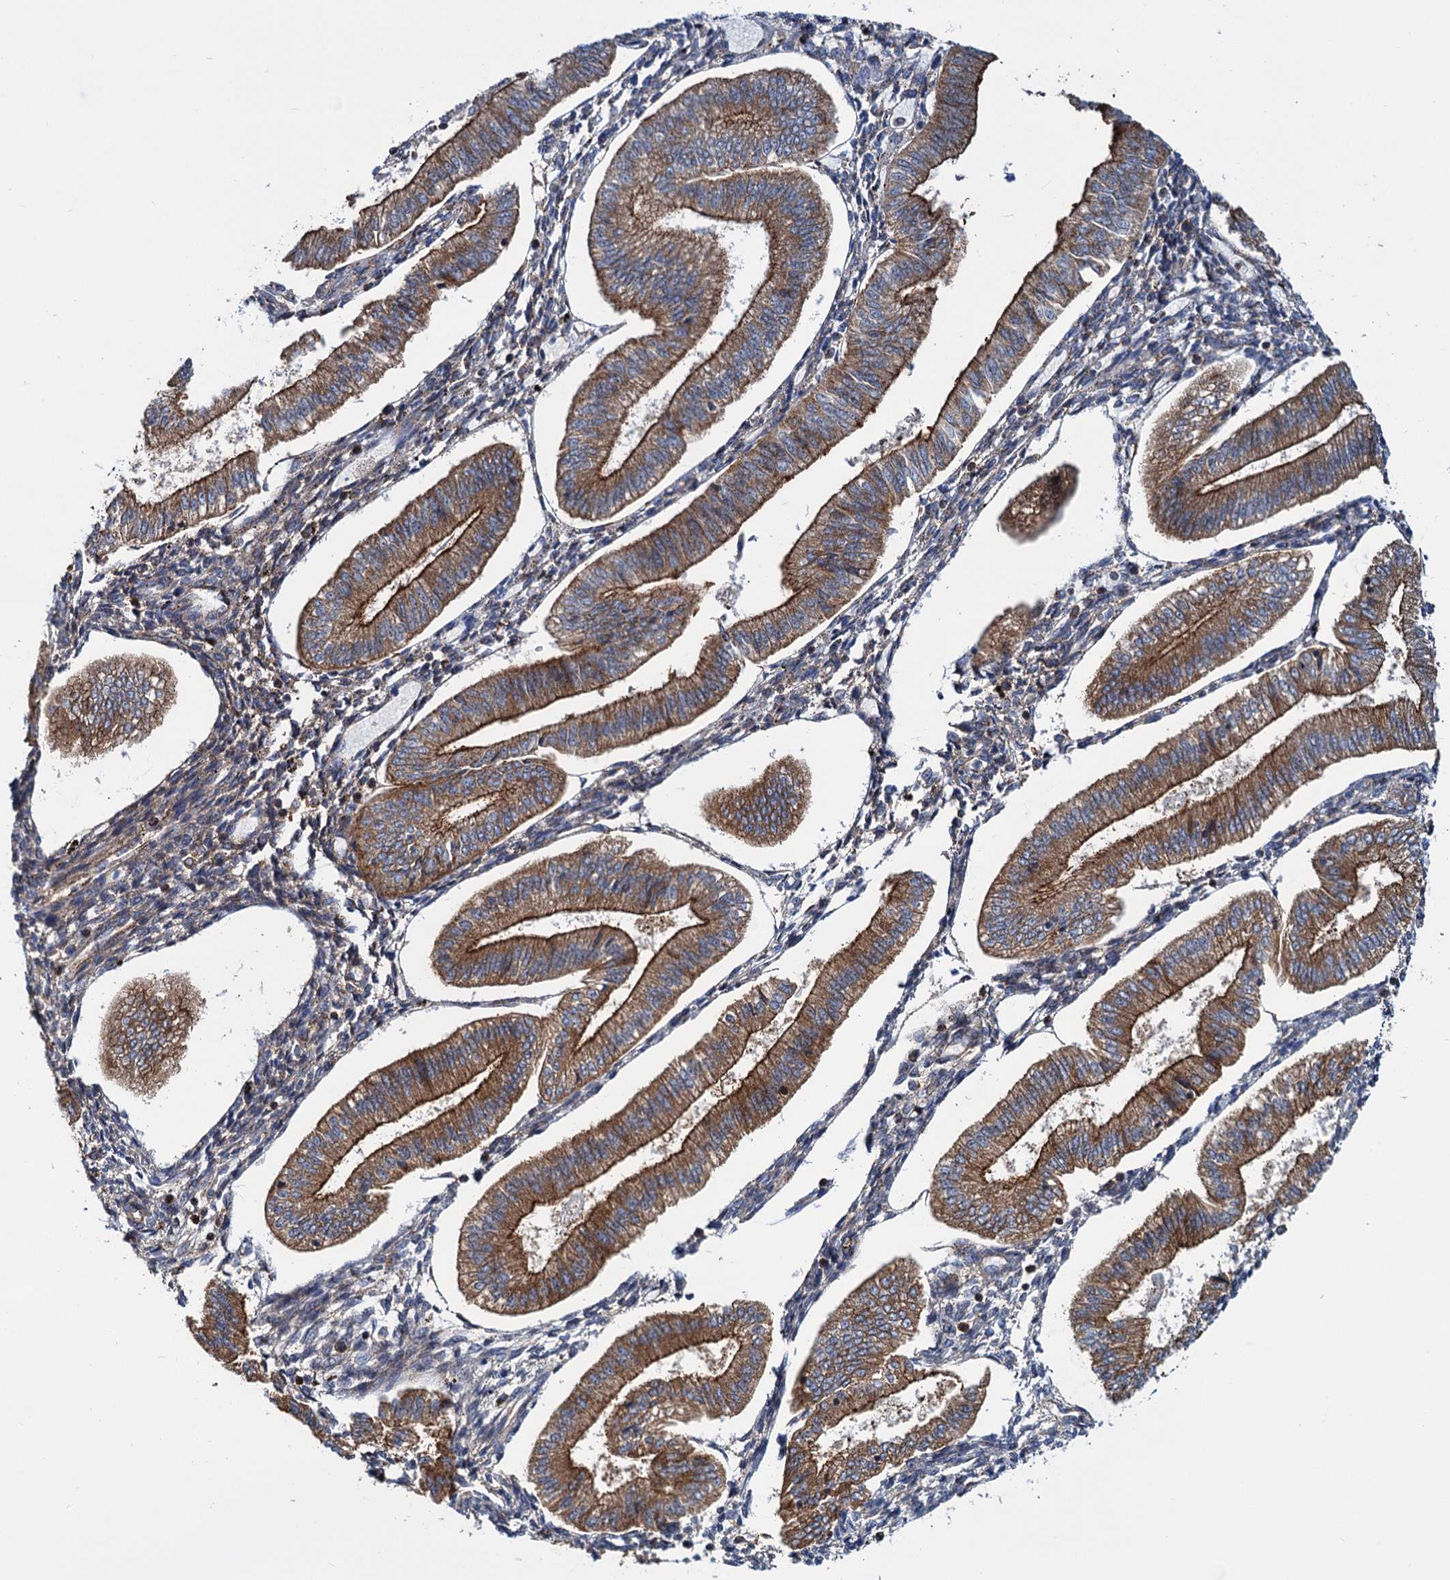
{"staining": {"intensity": "weak", "quantity": "<25%", "location": "cytoplasmic/membranous"}, "tissue": "endometrium", "cell_type": "Cells in endometrial stroma", "image_type": "normal", "snomed": [{"axis": "morphology", "description": "Normal tissue, NOS"}, {"axis": "topography", "description": "Endometrium"}], "caption": "Protein analysis of benign endometrium exhibits no significant expression in cells in endometrial stroma.", "gene": "PSEN1", "patient": {"sex": "female", "age": 34}}